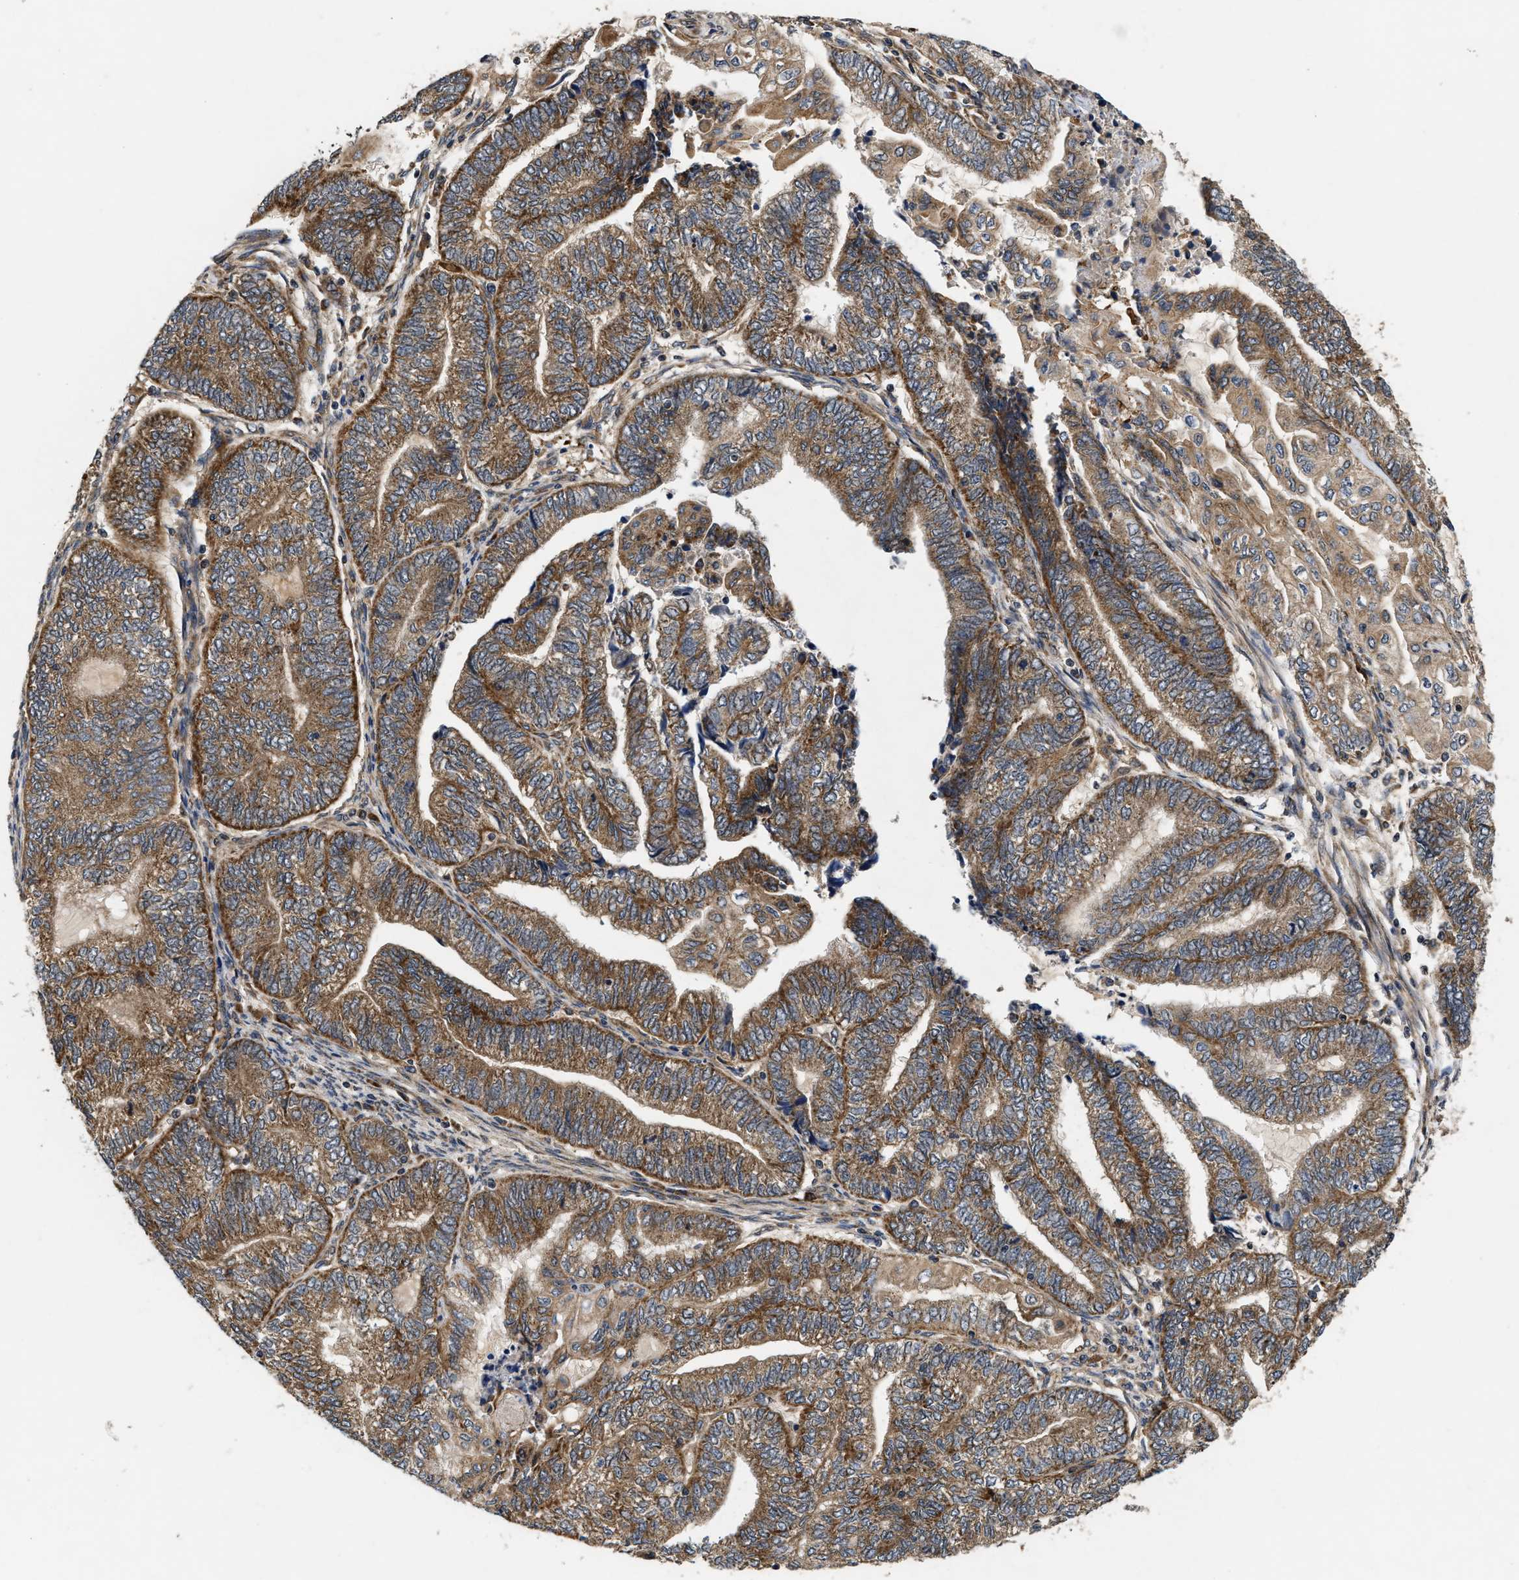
{"staining": {"intensity": "moderate", "quantity": ">75%", "location": "cytoplasmic/membranous"}, "tissue": "endometrial cancer", "cell_type": "Tumor cells", "image_type": "cancer", "snomed": [{"axis": "morphology", "description": "Adenocarcinoma, NOS"}, {"axis": "topography", "description": "Uterus"}, {"axis": "topography", "description": "Endometrium"}], "caption": "Human adenocarcinoma (endometrial) stained for a protein (brown) shows moderate cytoplasmic/membranous positive positivity in about >75% of tumor cells.", "gene": "EFNA4", "patient": {"sex": "female", "age": 70}}